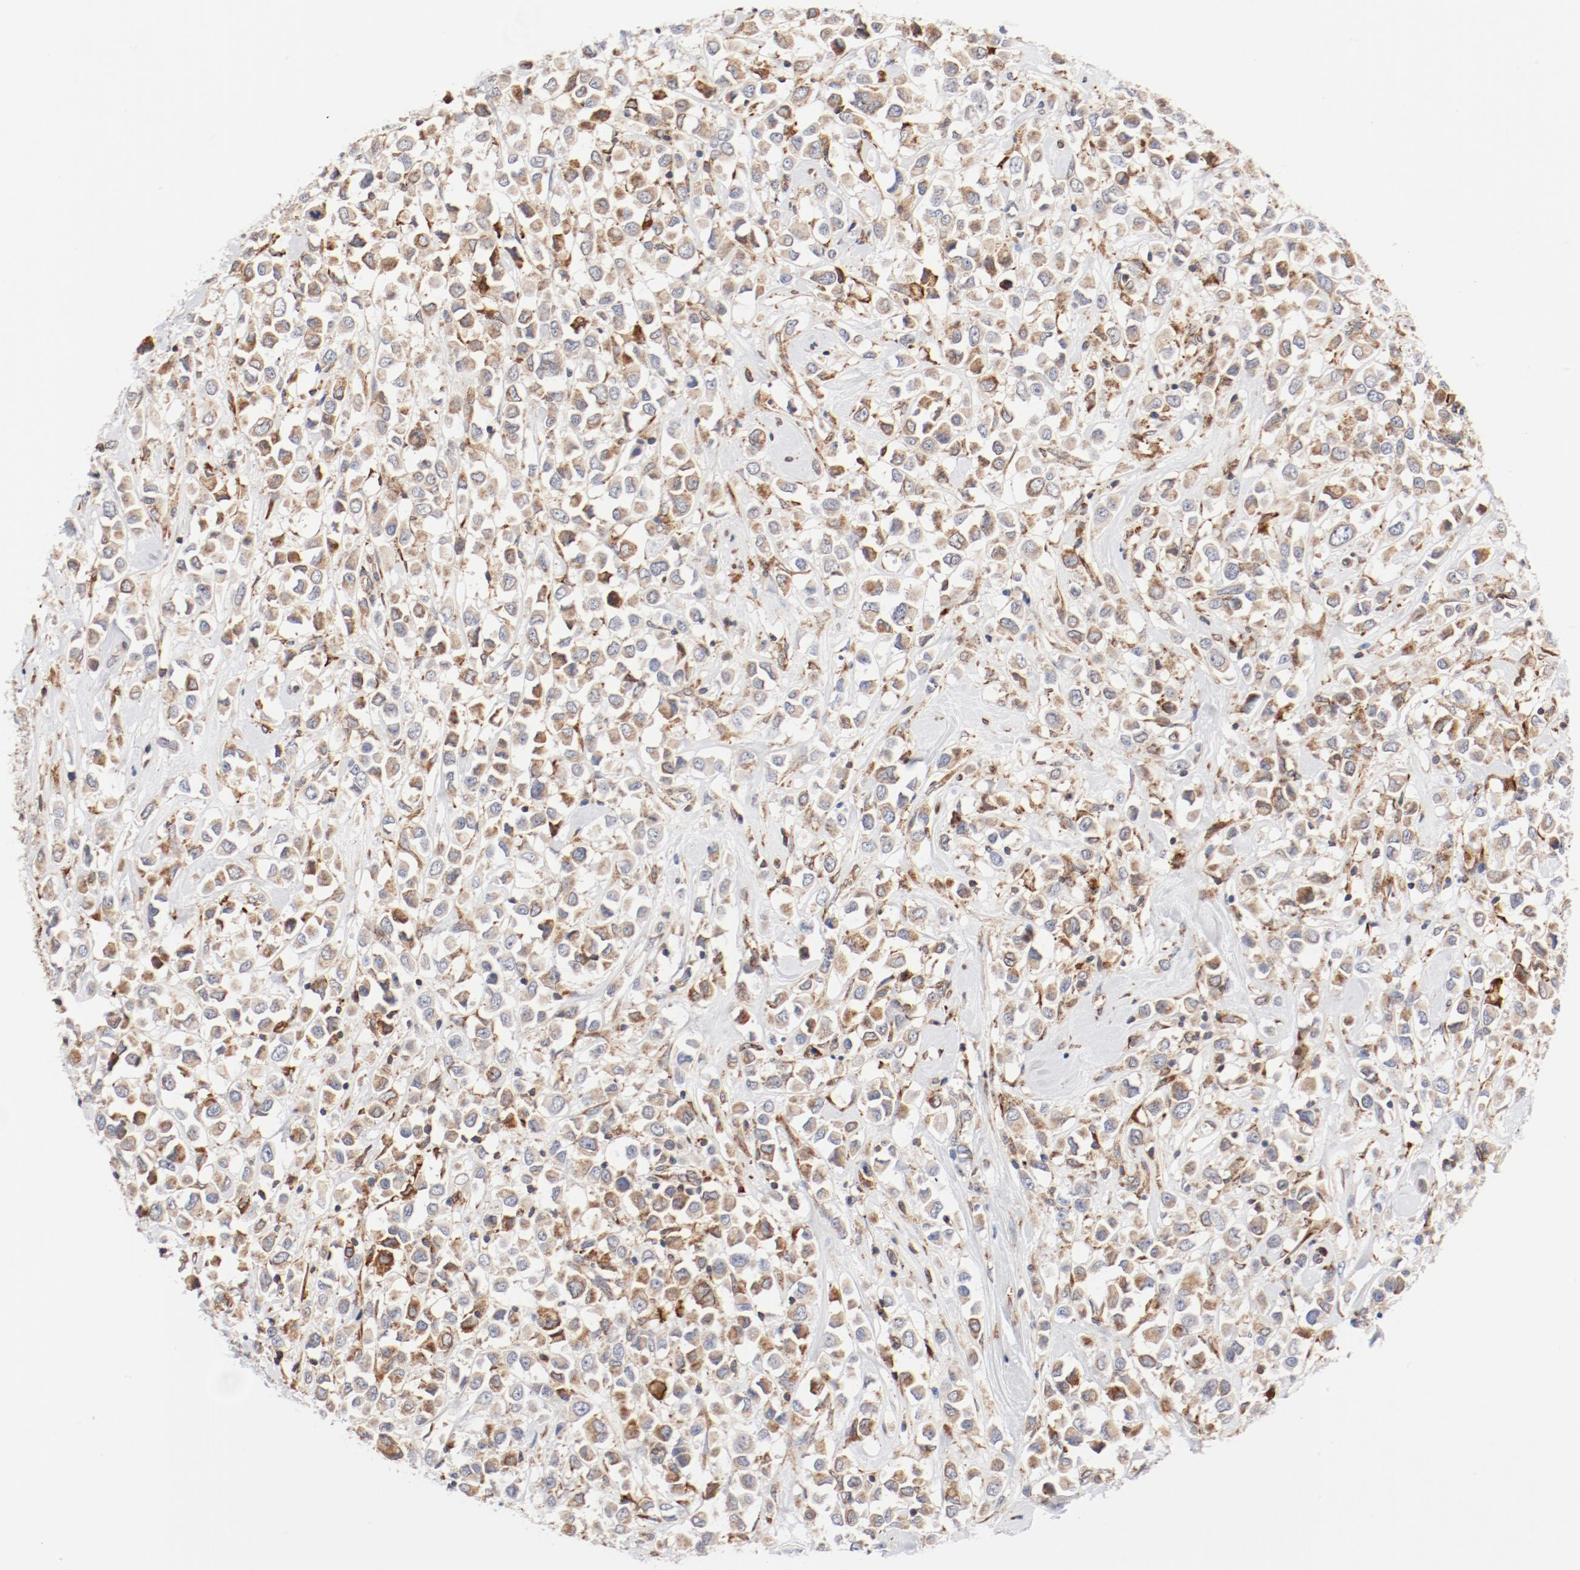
{"staining": {"intensity": "moderate", "quantity": ">75%", "location": "cytoplasmic/membranous"}, "tissue": "breast cancer", "cell_type": "Tumor cells", "image_type": "cancer", "snomed": [{"axis": "morphology", "description": "Duct carcinoma"}, {"axis": "topography", "description": "Breast"}], "caption": "The micrograph shows immunohistochemical staining of breast cancer (infiltrating ductal carcinoma). There is moderate cytoplasmic/membranous positivity is appreciated in about >75% of tumor cells. (brown staining indicates protein expression, while blue staining denotes nuclei).", "gene": "PDPK1", "patient": {"sex": "female", "age": 61}}